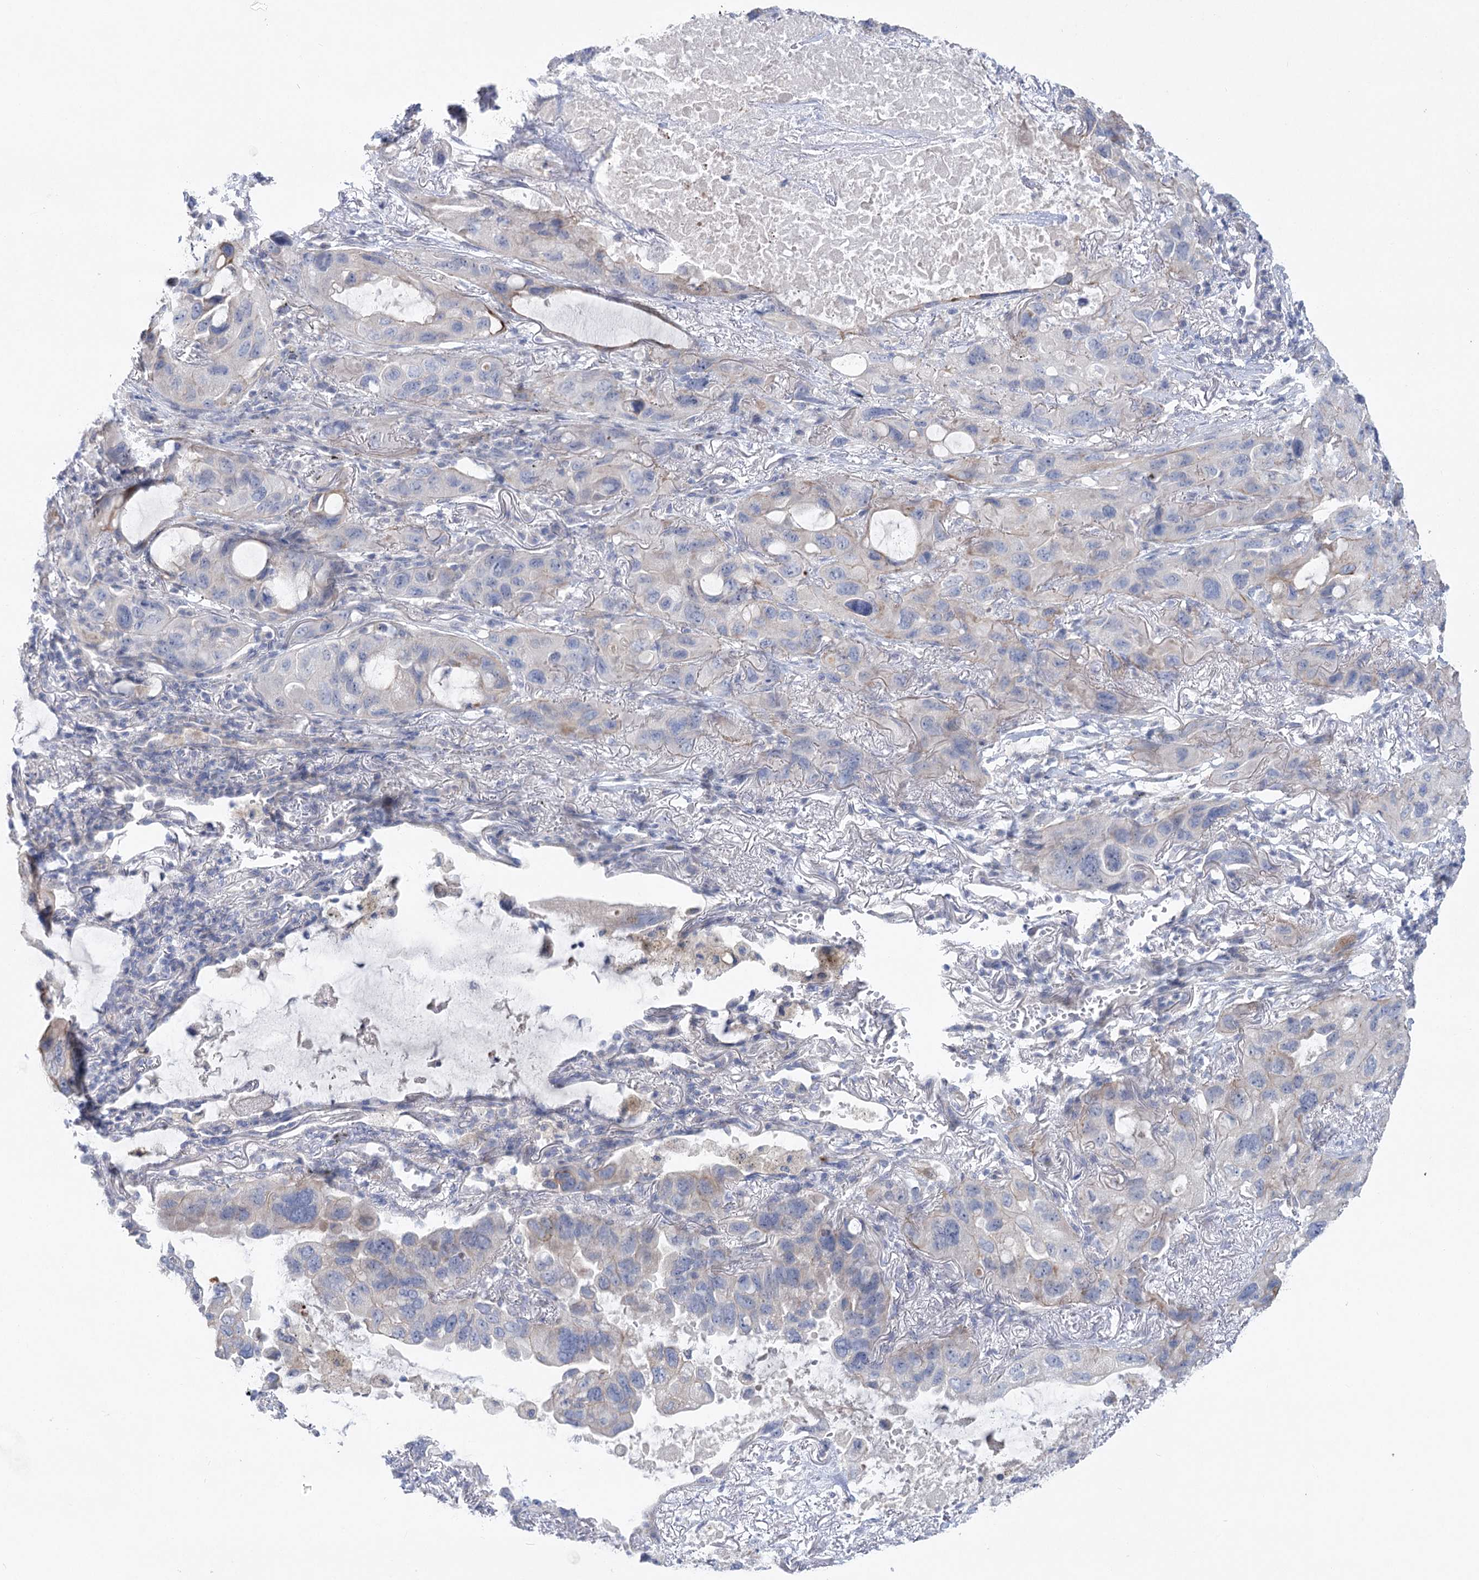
{"staining": {"intensity": "negative", "quantity": "none", "location": "none"}, "tissue": "lung cancer", "cell_type": "Tumor cells", "image_type": "cancer", "snomed": [{"axis": "morphology", "description": "Squamous cell carcinoma, NOS"}, {"axis": "topography", "description": "Lung"}], "caption": "Immunohistochemistry image of neoplastic tissue: squamous cell carcinoma (lung) stained with DAB (3,3'-diaminobenzidine) demonstrates no significant protein positivity in tumor cells.", "gene": "SCN11A", "patient": {"sex": "female", "age": 73}}